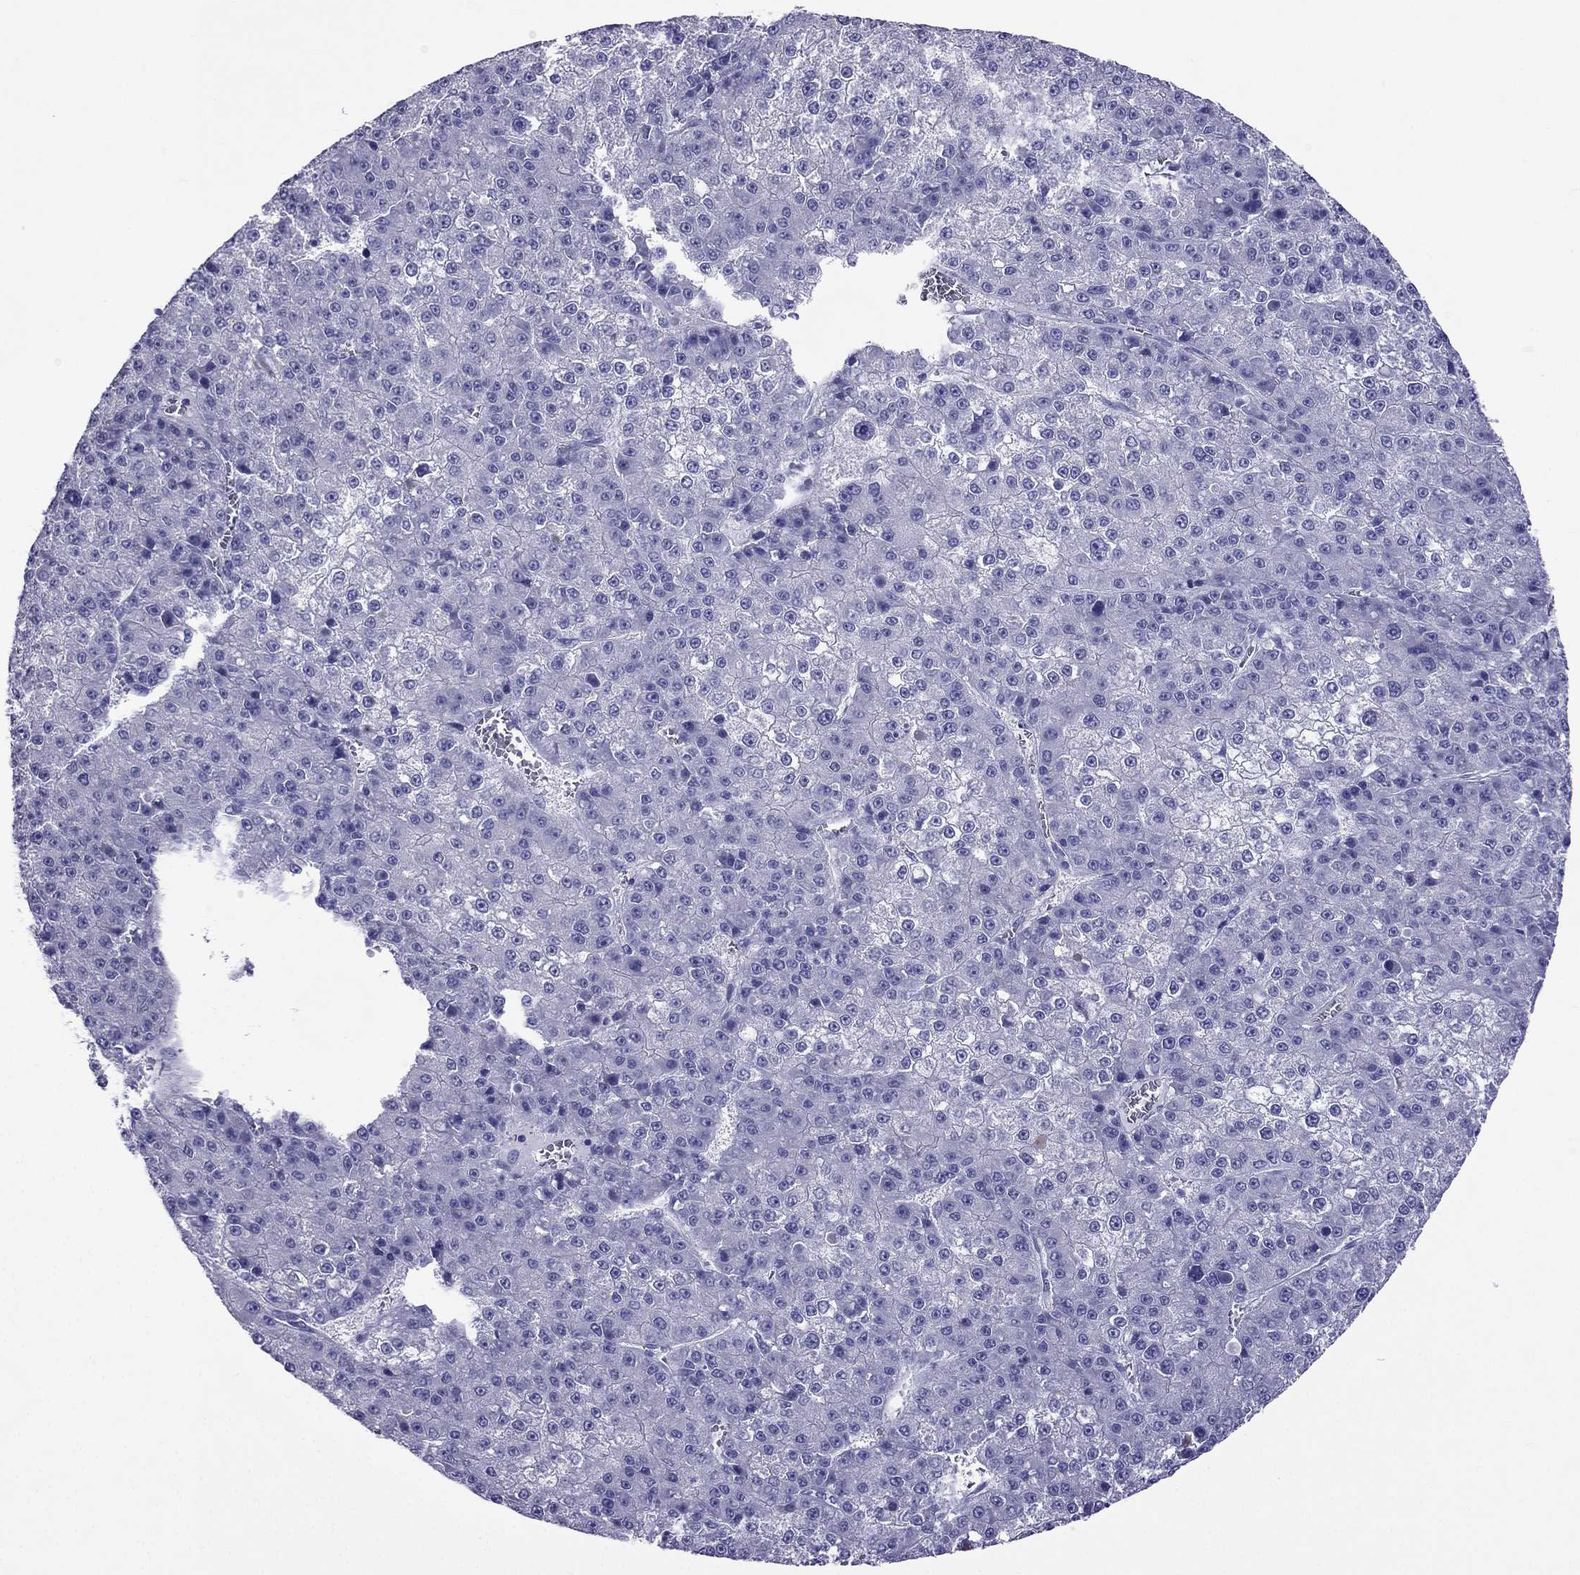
{"staining": {"intensity": "negative", "quantity": "none", "location": "none"}, "tissue": "liver cancer", "cell_type": "Tumor cells", "image_type": "cancer", "snomed": [{"axis": "morphology", "description": "Carcinoma, Hepatocellular, NOS"}, {"axis": "topography", "description": "Liver"}], "caption": "Immunohistochemical staining of human liver cancer (hepatocellular carcinoma) demonstrates no significant expression in tumor cells.", "gene": "ARR3", "patient": {"sex": "female", "age": 73}}